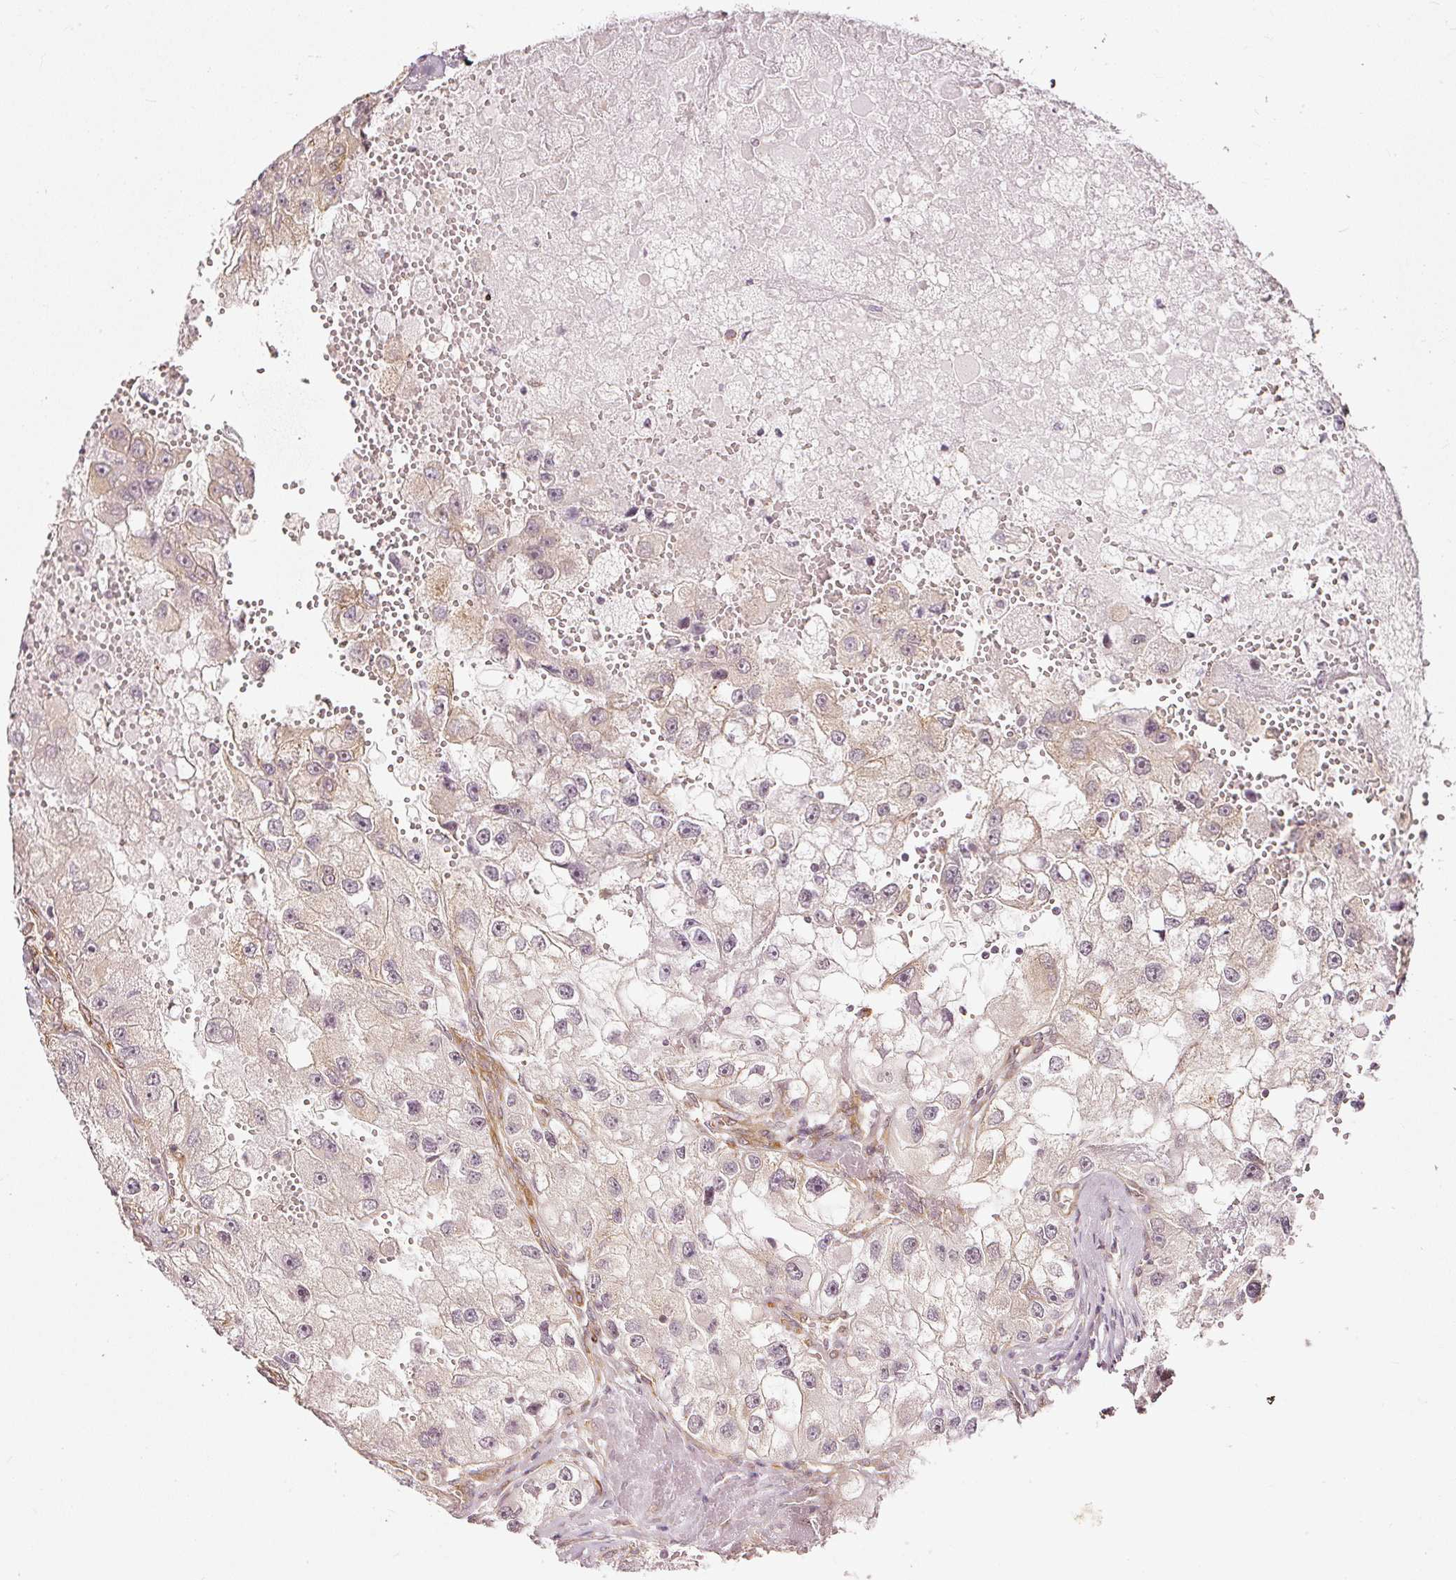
{"staining": {"intensity": "negative", "quantity": "none", "location": "none"}, "tissue": "renal cancer", "cell_type": "Tumor cells", "image_type": "cancer", "snomed": [{"axis": "morphology", "description": "Adenocarcinoma, NOS"}, {"axis": "topography", "description": "Kidney"}], "caption": "DAB immunohistochemical staining of human renal adenocarcinoma demonstrates no significant staining in tumor cells.", "gene": "DRD2", "patient": {"sex": "male", "age": 63}}